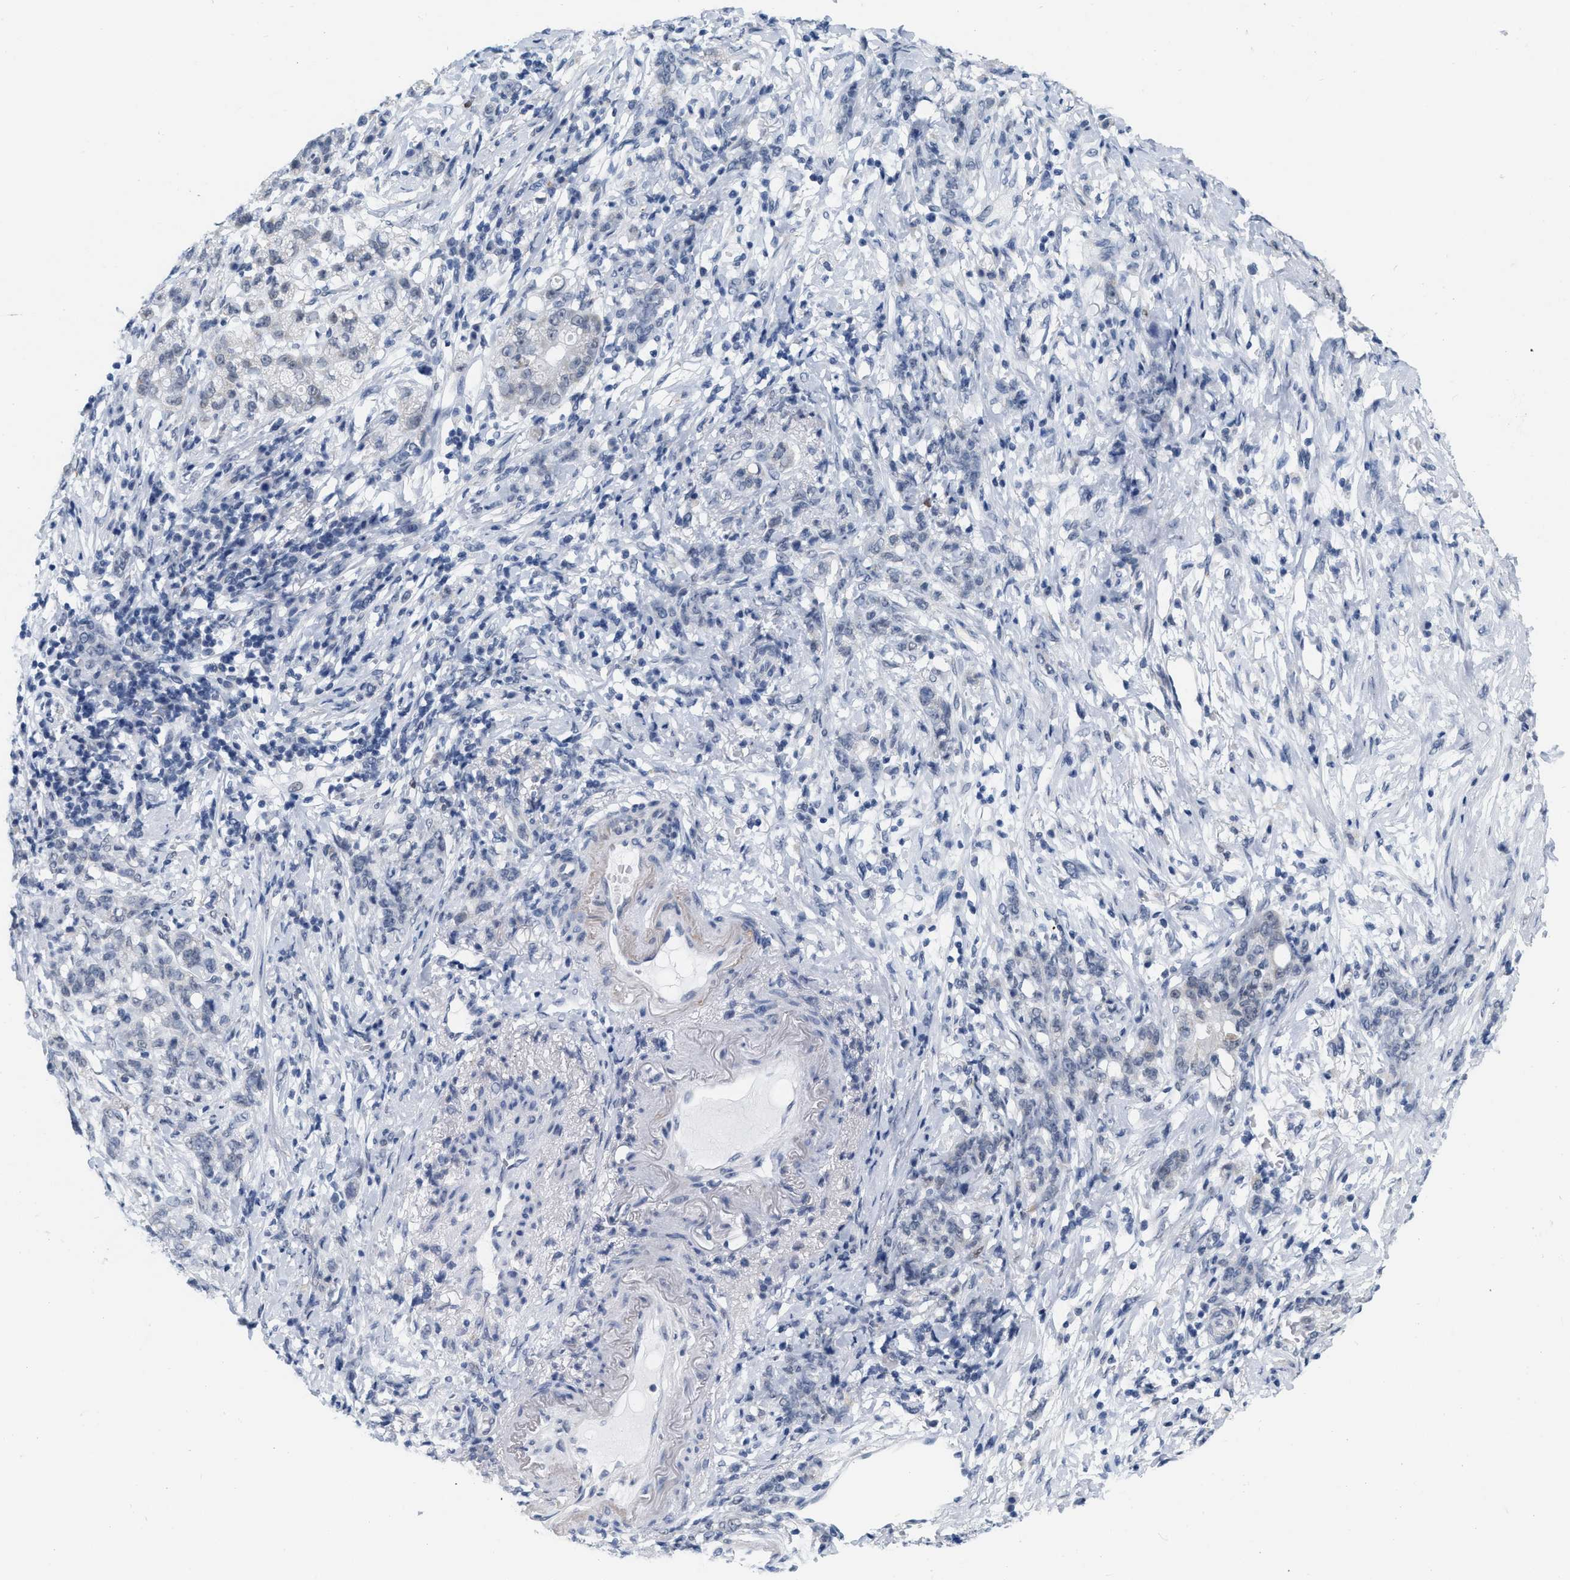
{"staining": {"intensity": "negative", "quantity": "none", "location": "none"}, "tissue": "stomach cancer", "cell_type": "Tumor cells", "image_type": "cancer", "snomed": [{"axis": "morphology", "description": "Adenocarcinoma, NOS"}, {"axis": "topography", "description": "Stomach, lower"}], "caption": "An image of adenocarcinoma (stomach) stained for a protein reveals no brown staining in tumor cells.", "gene": "XIRP1", "patient": {"sex": "male", "age": 88}}